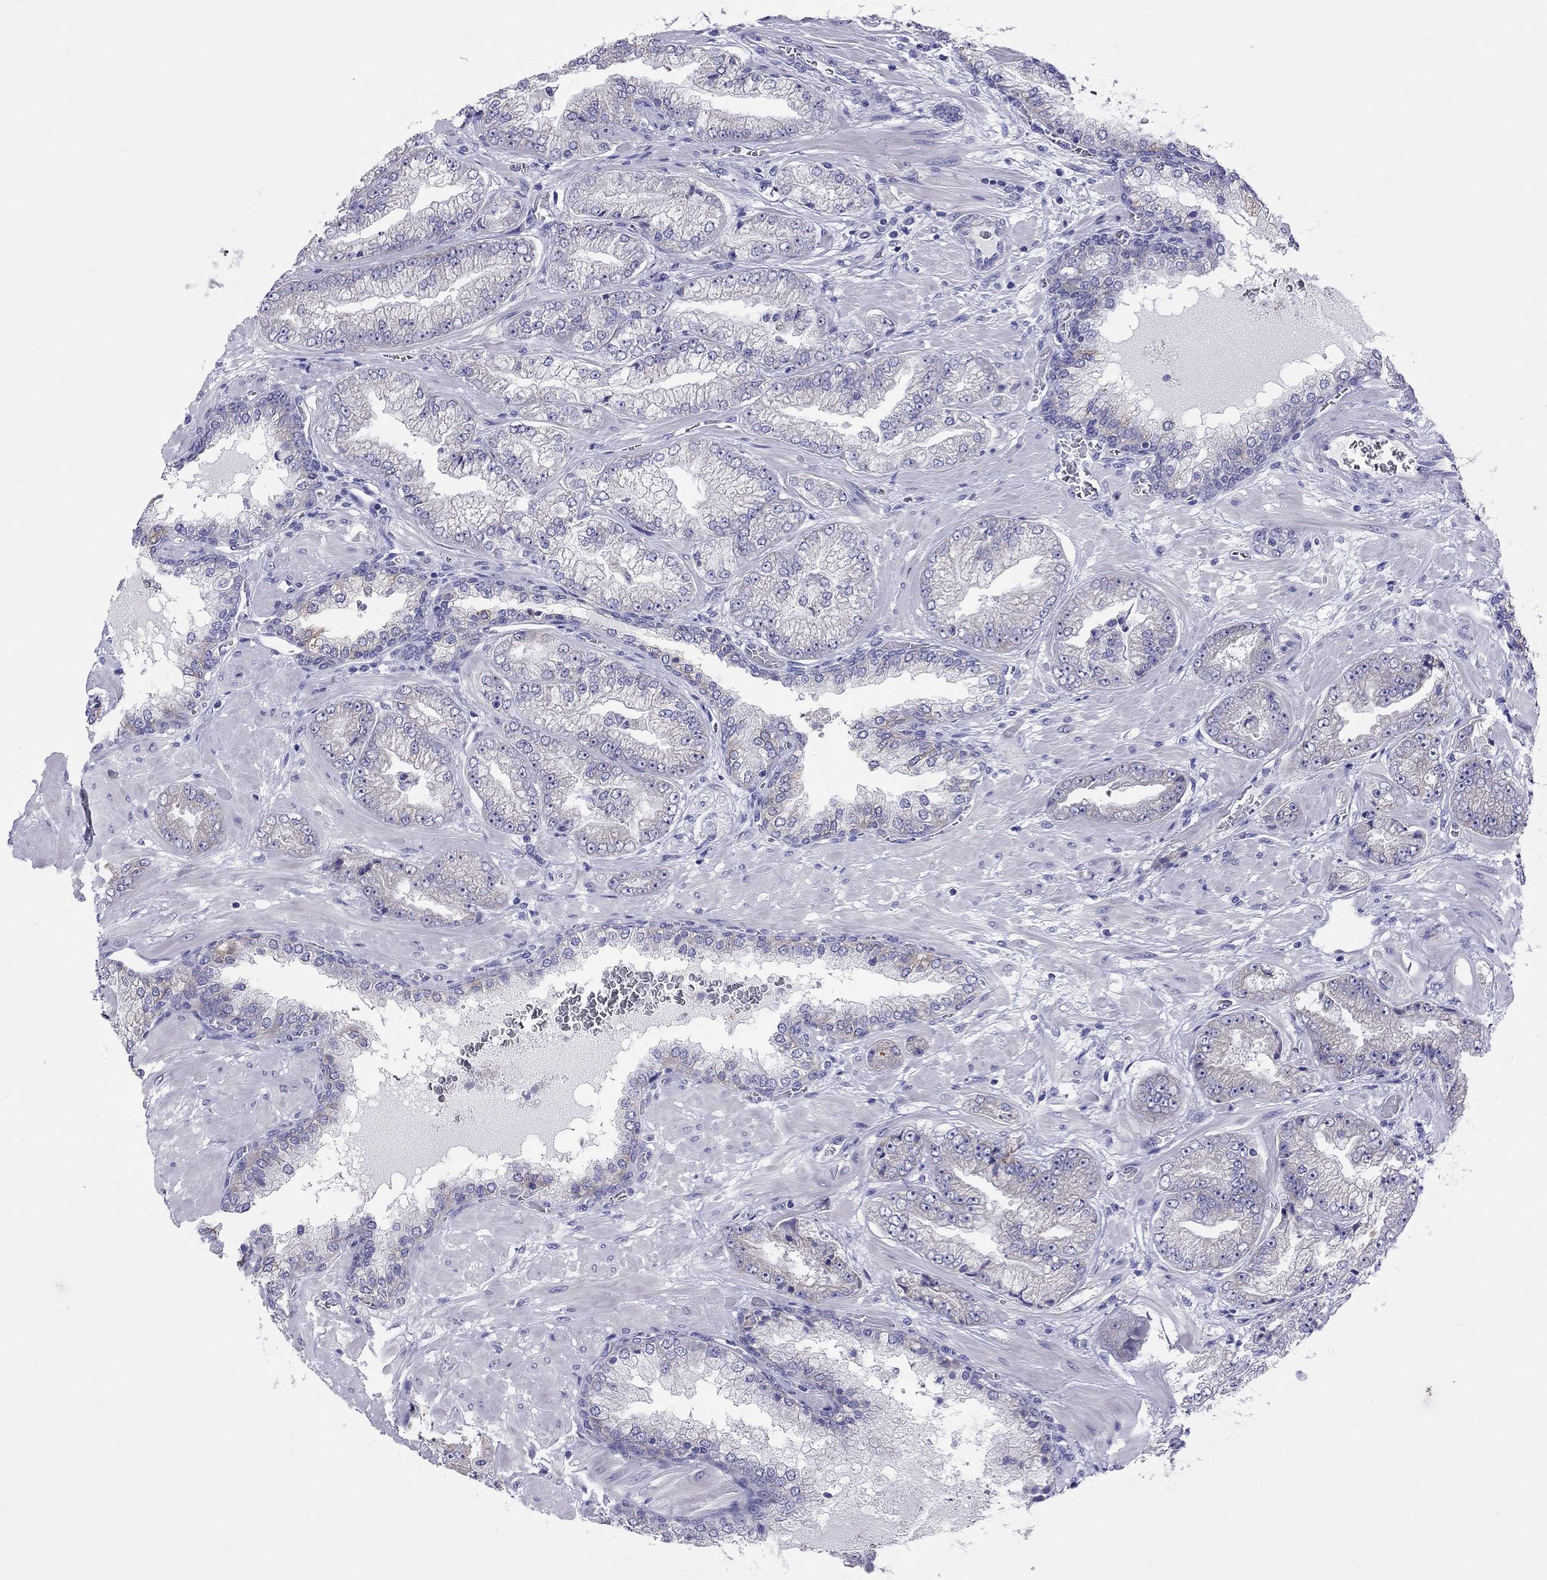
{"staining": {"intensity": "negative", "quantity": "none", "location": "none"}, "tissue": "prostate cancer", "cell_type": "Tumor cells", "image_type": "cancer", "snomed": [{"axis": "morphology", "description": "Adenocarcinoma, Low grade"}, {"axis": "topography", "description": "Prostate"}], "caption": "An image of human prostate low-grade adenocarcinoma is negative for staining in tumor cells.", "gene": "COL9A1", "patient": {"sex": "male", "age": 57}}